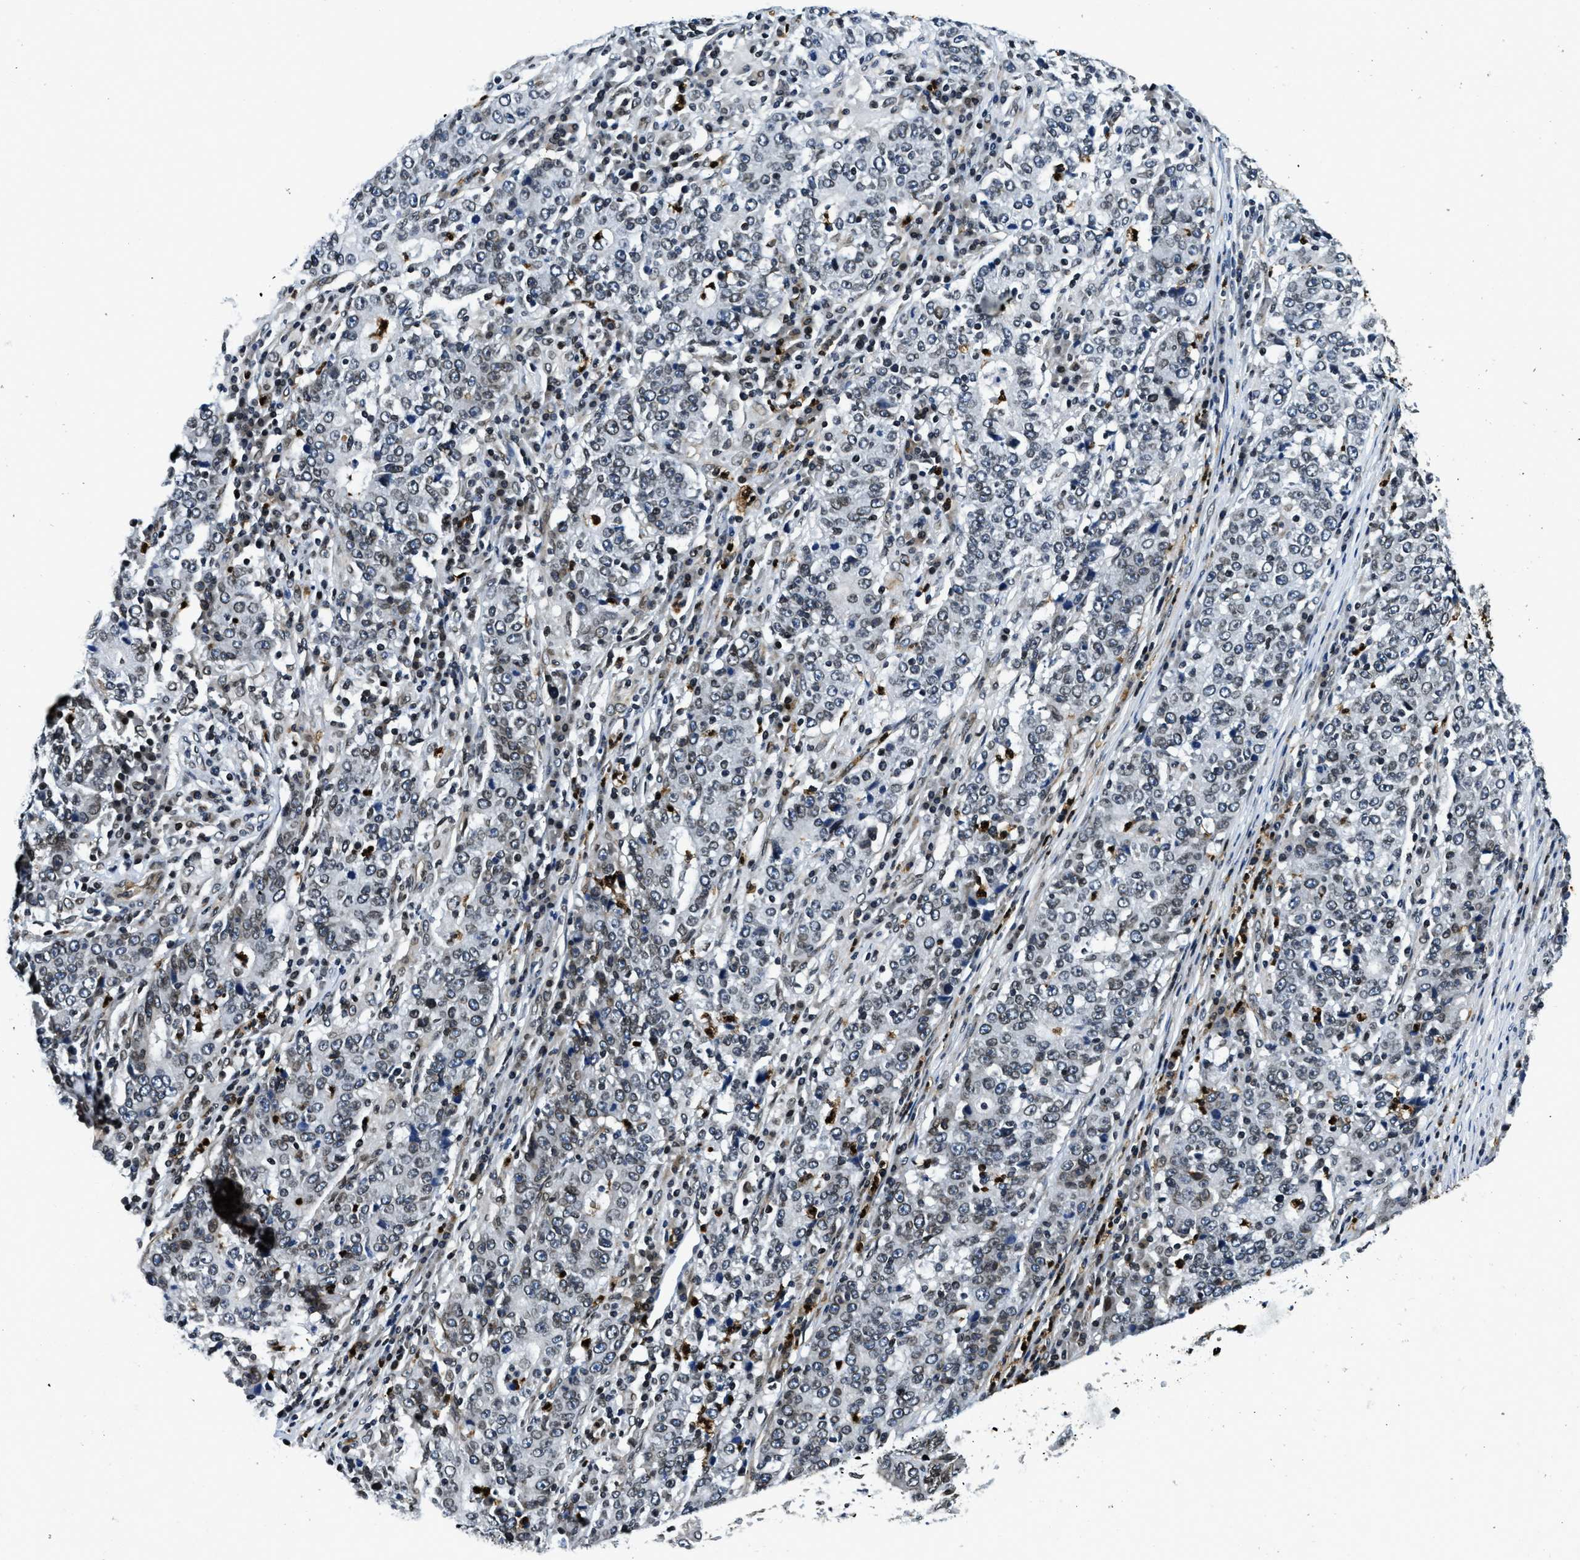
{"staining": {"intensity": "weak", "quantity": ">75%", "location": "nuclear"}, "tissue": "stomach cancer", "cell_type": "Tumor cells", "image_type": "cancer", "snomed": [{"axis": "morphology", "description": "Adenocarcinoma, NOS"}, {"axis": "topography", "description": "Stomach"}], "caption": "Weak nuclear protein positivity is present in approximately >75% of tumor cells in stomach cancer (adenocarcinoma). (Stains: DAB (3,3'-diaminobenzidine) in brown, nuclei in blue, Microscopy: brightfield microscopy at high magnification).", "gene": "ZC3HC1", "patient": {"sex": "female", "age": 65}}